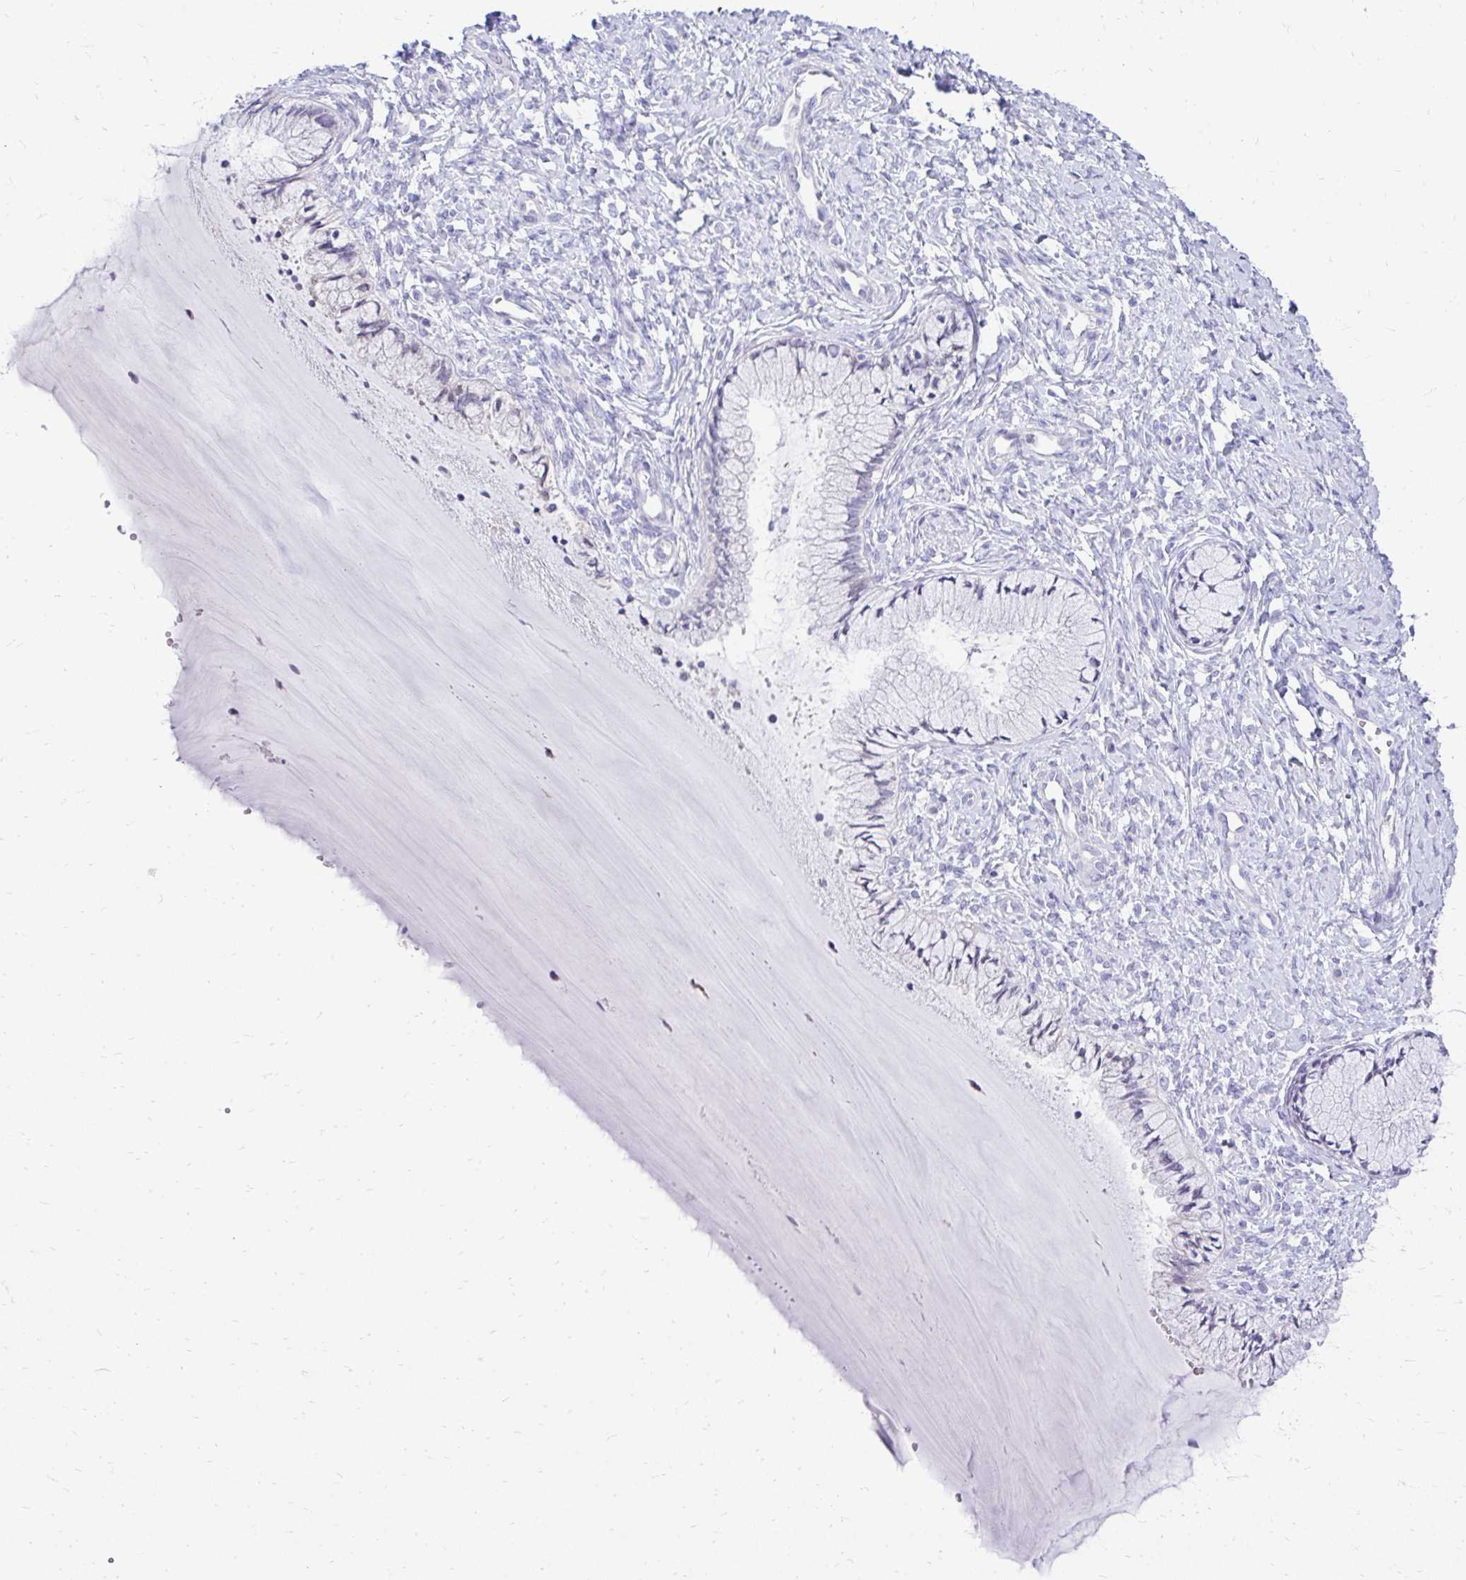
{"staining": {"intensity": "negative", "quantity": "none", "location": "none"}, "tissue": "cervix", "cell_type": "Glandular cells", "image_type": "normal", "snomed": [{"axis": "morphology", "description": "Normal tissue, NOS"}, {"axis": "topography", "description": "Cervix"}], "caption": "This is an immunohistochemistry (IHC) photomicrograph of normal human cervix. There is no staining in glandular cells.", "gene": "ZSWIM9", "patient": {"sex": "female", "age": 37}}